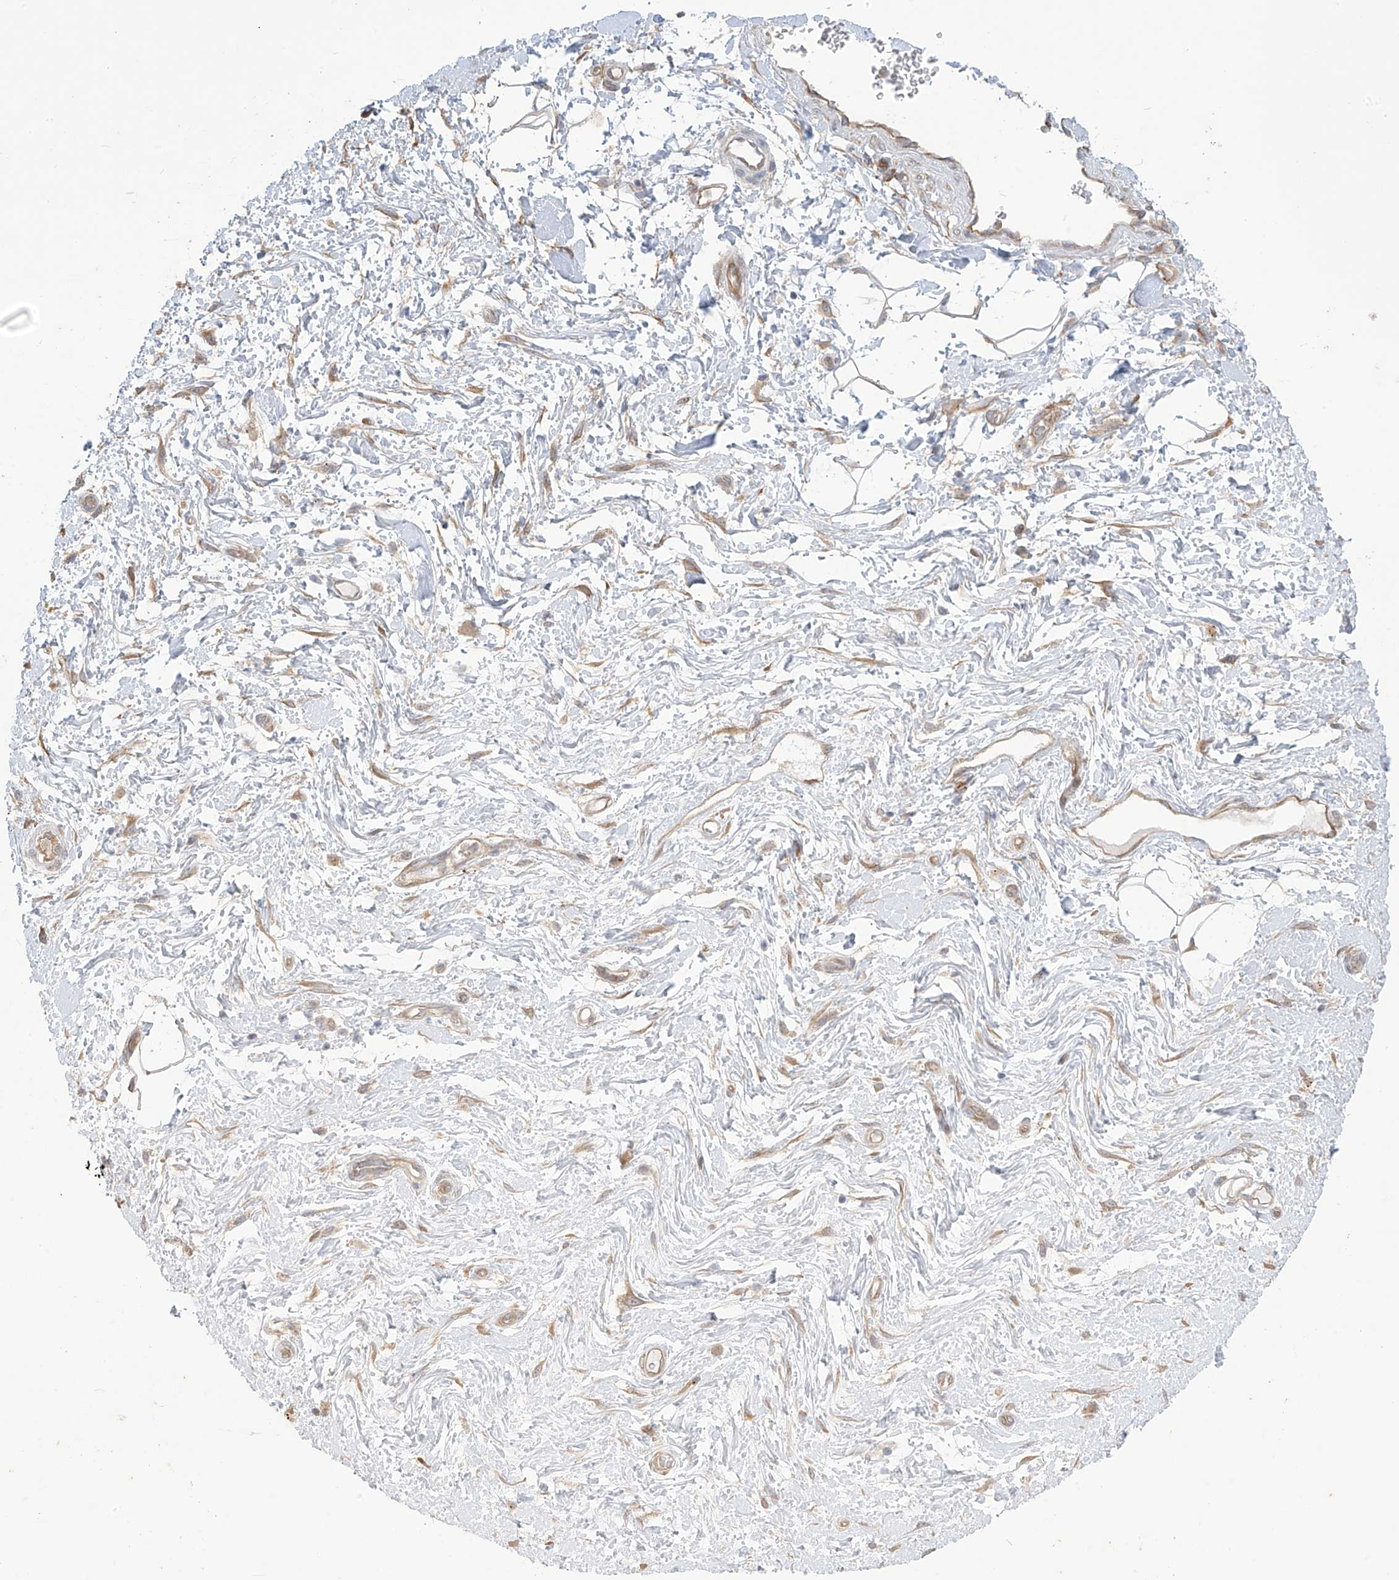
{"staining": {"intensity": "weak", "quantity": "<25%", "location": "cytoplasmic/membranous"}, "tissue": "adipose tissue", "cell_type": "Adipocytes", "image_type": "normal", "snomed": [{"axis": "morphology", "description": "Normal tissue, NOS"}, {"axis": "morphology", "description": "Adenocarcinoma, NOS"}, {"axis": "topography", "description": "Pancreas"}, {"axis": "topography", "description": "Peripheral nerve tissue"}], "caption": "A histopathology image of adipose tissue stained for a protein demonstrates no brown staining in adipocytes.", "gene": "KIAA1522", "patient": {"sex": "male", "age": 59}}